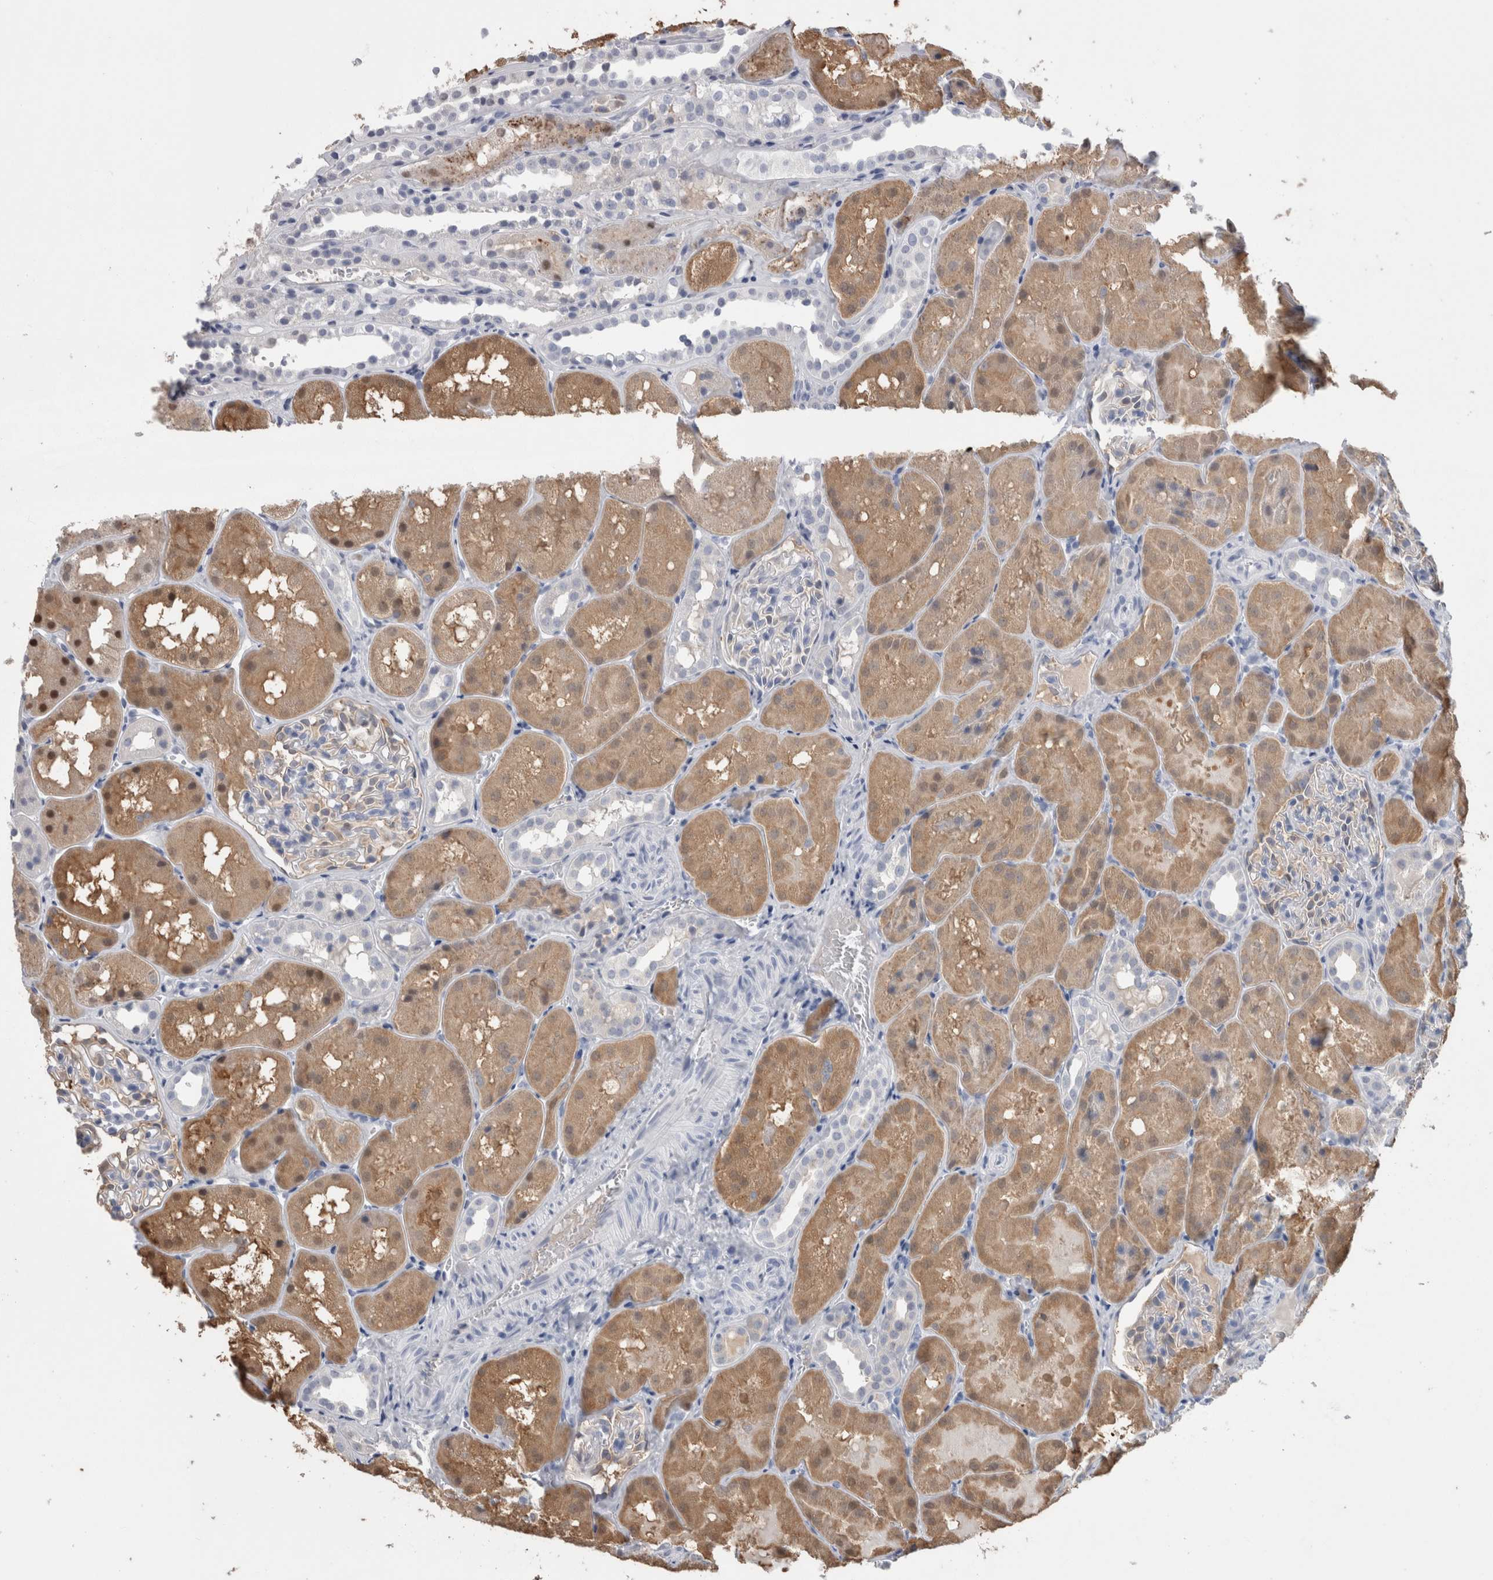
{"staining": {"intensity": "weak", "quantity": "<25%", "location": "cytoplasmic/membranous"}, "tissue": "kidney", "cell_type": "Cells in glomeruli", "image_type": "normal", "snomed": [{"axis": "morphology", "description": "Normal tissue, NOS"}, {"axis": "topography", "description": "Kidney"}], "caption": "Unremarkable kidney was stained to show a protein in brown. There is no significant expression in cells in glomeruli. The staining is performed using DAB brown chromogen with nuclei counter-stained in using hematoxylin.", "gene": "CA8", "patient": {"sex": "male", "age": 16}}